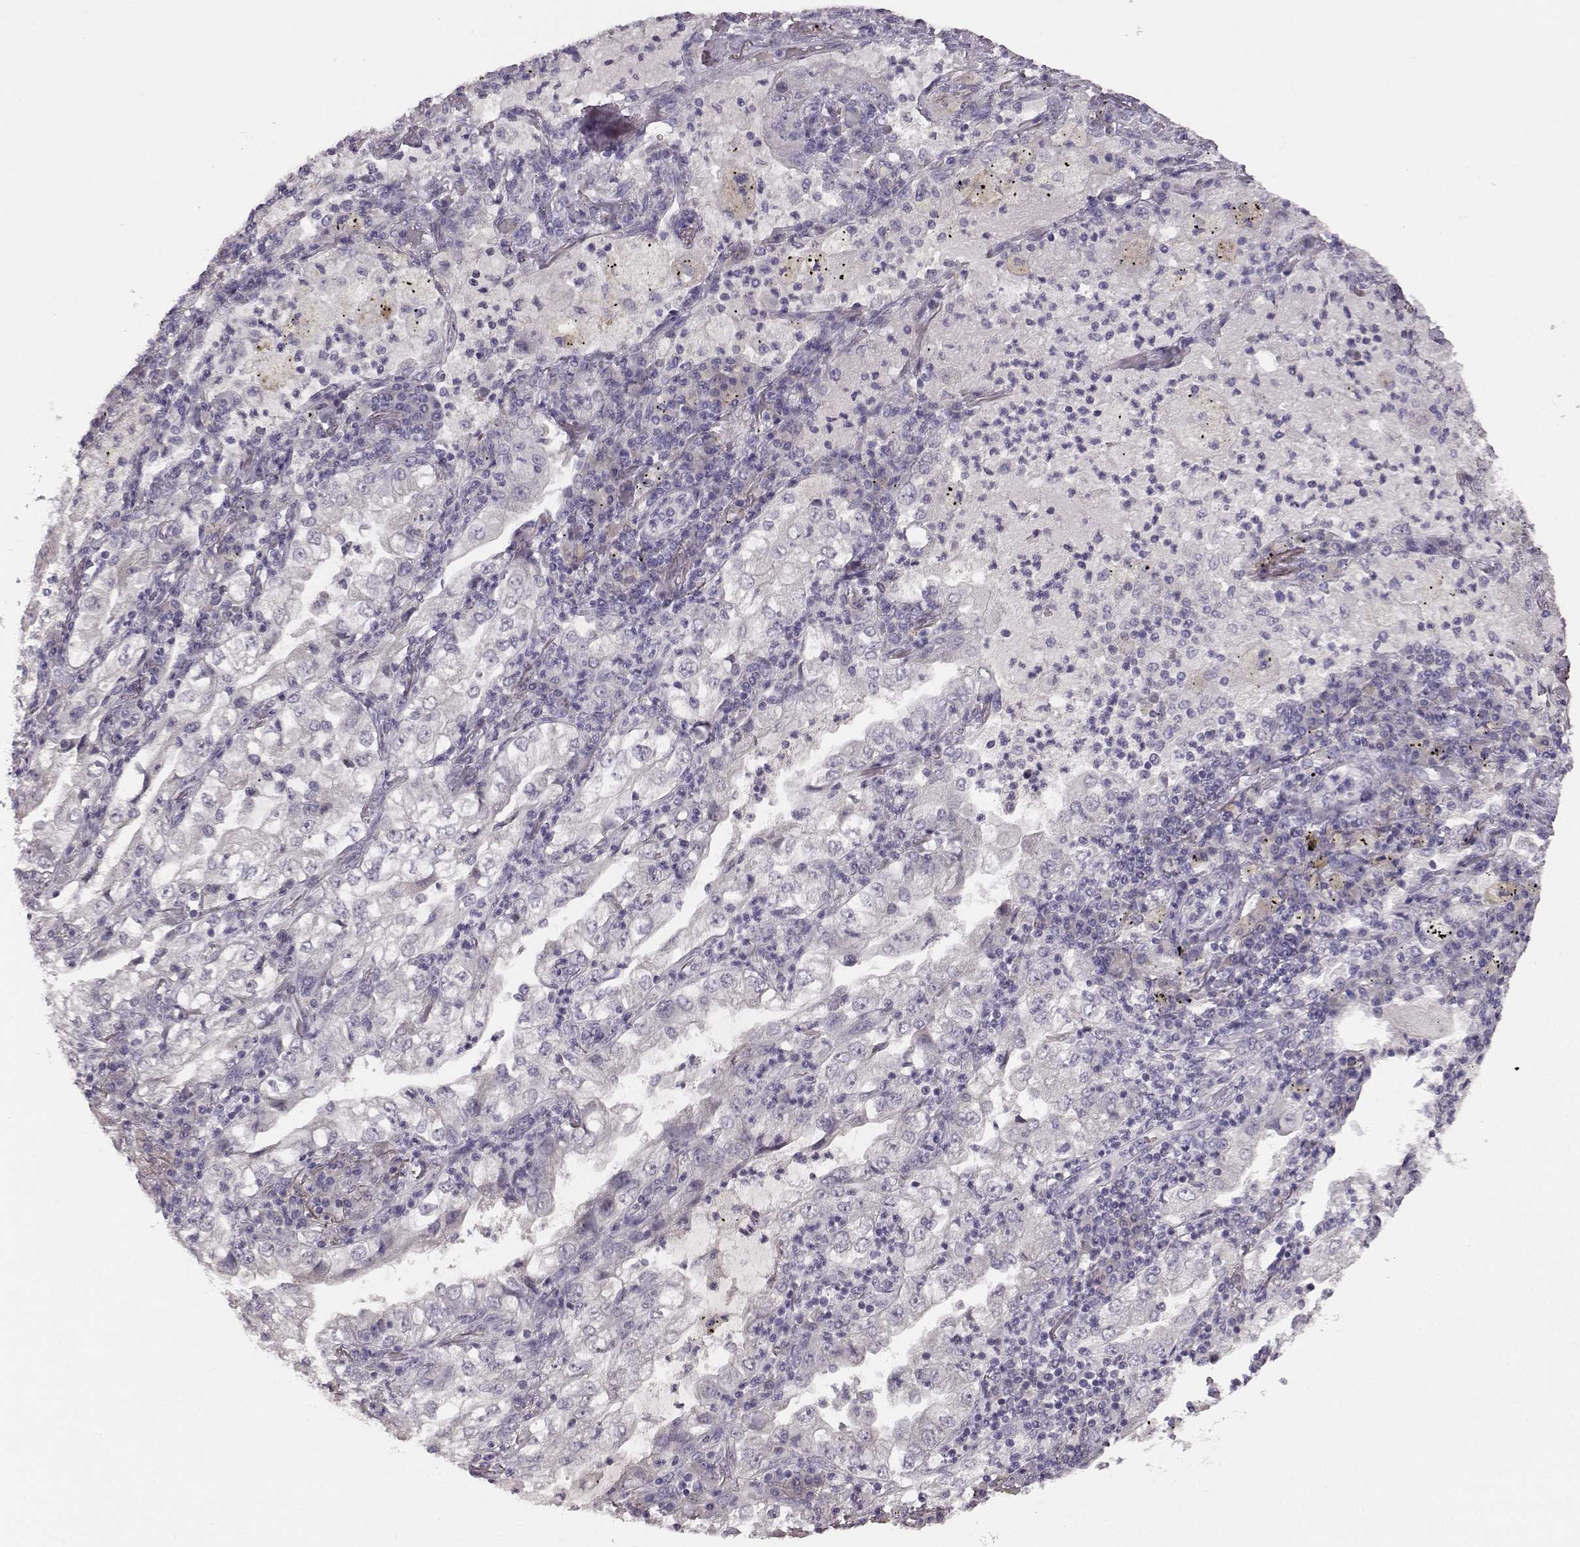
{"staining": {"intensity": "negative", "quantity": "none", "location": "none"}, "tissue": "lung cancer", "cell_type": "Tumor cells", "image_type": "cancer", "snomed": [{"axis": "morphology", "description": "Adenocarcinoma, NOS"}, {"axis": "topography", "description": "Lung"}], "caption": "An IHC micrograph of lung cancer (adenocarcinoma) is shown. There is no staining in tumor cells of lung cancer (adenocarcinoma).", "gene": "BFSP2", "patient": {"sex": "female", "age": 73}}